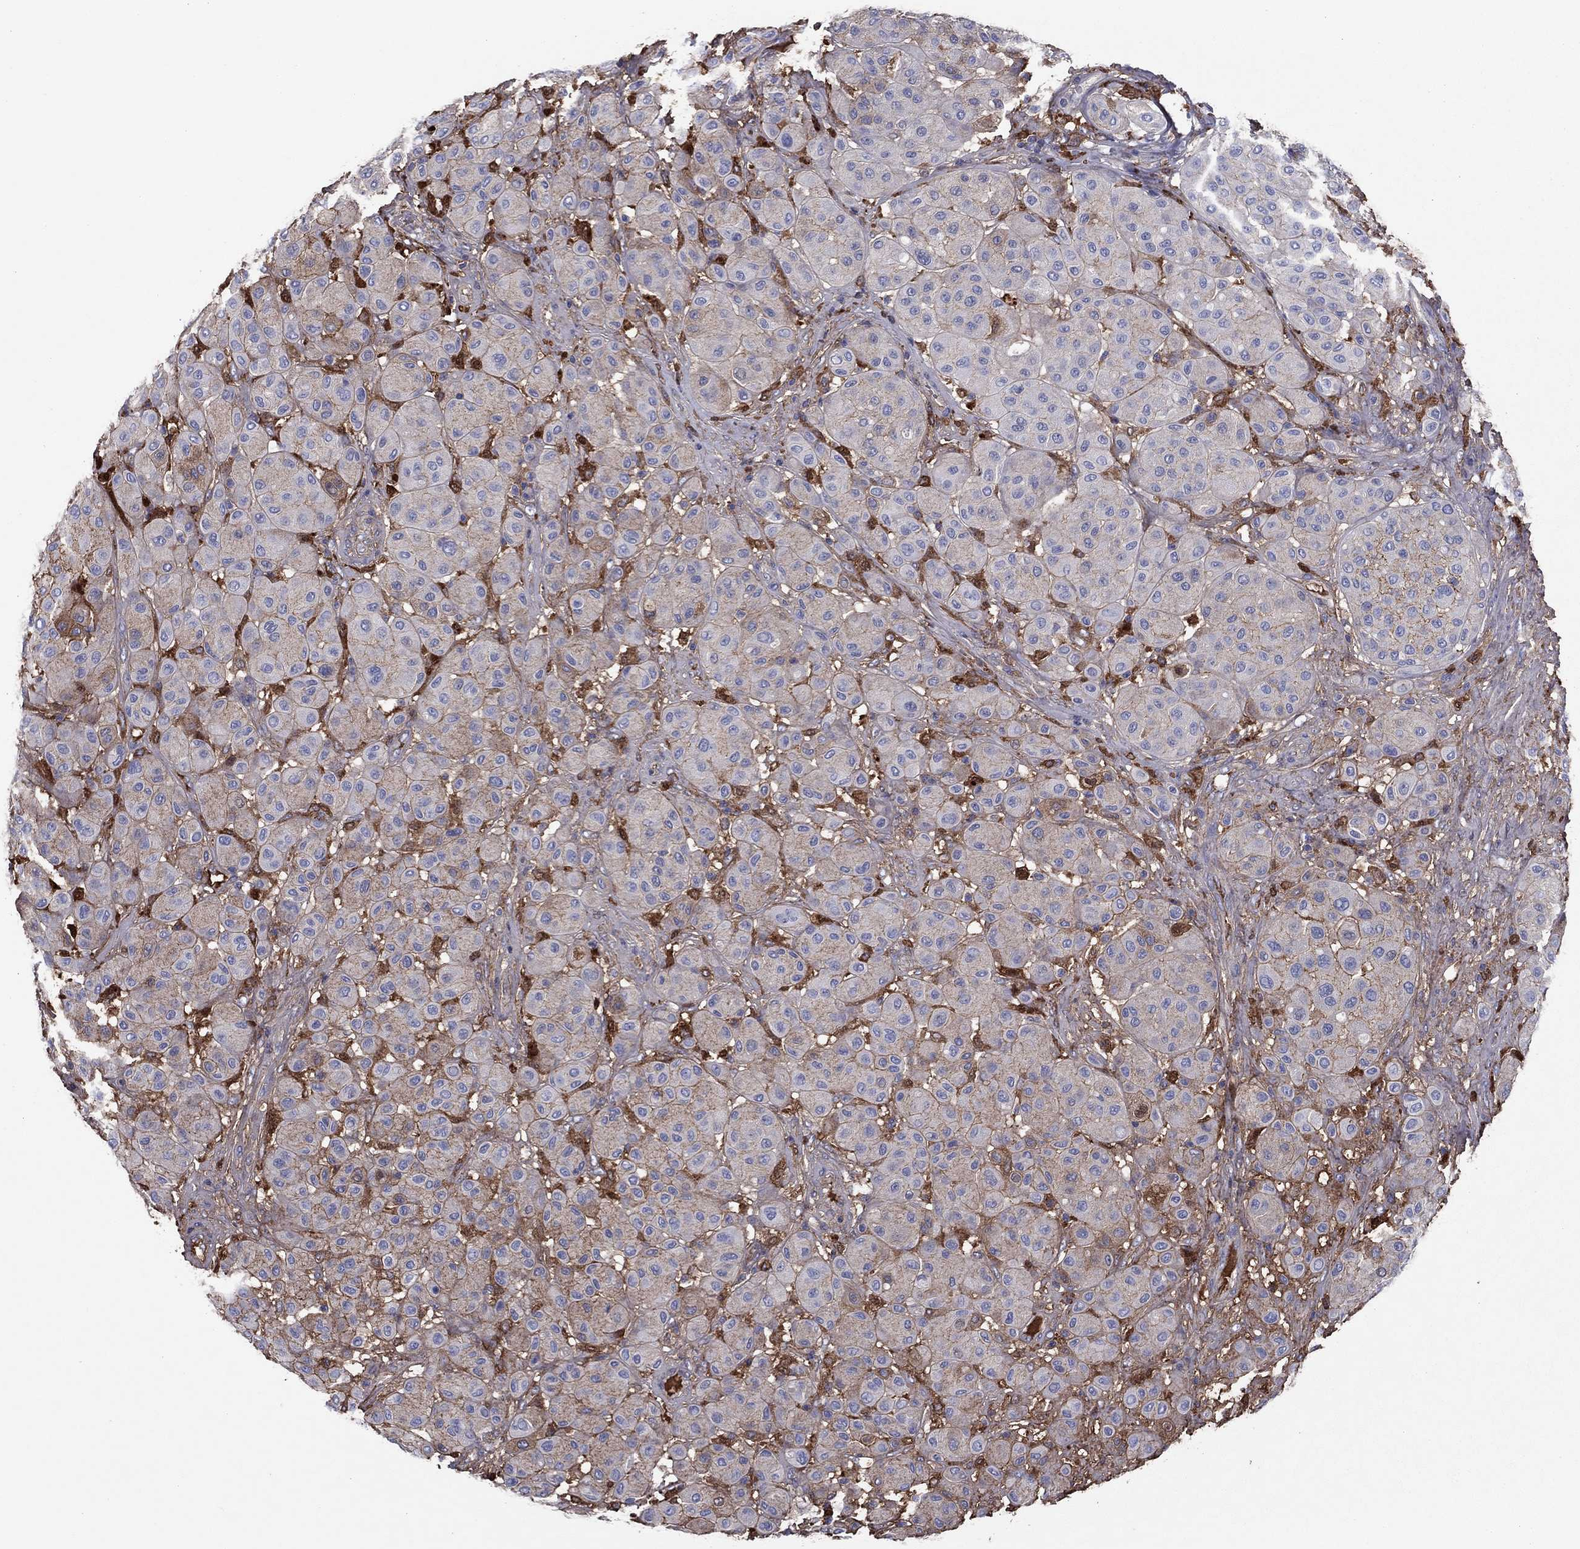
{"staining": {"intensity": "moderate", "quantity": "25%-75%", "location": "cytoplasmic/membranous"}, "tissue": "melanoma", "cell_type": "Tumor cells", "image_type": "cancer", "snomed": [{"axis": "morphology", "description": "Malignant melanoma, Metastatic site"}, {"axis": "topography", "description": "Smooth muscle"}], "caption": "About 25%-75% of tumor cells in human melanoma demonstrate moderate cytoplasmic/membranous protein expression as visualized by brown immunohistochemical staining.", "gene": "HPX", "patient": {"sex": "male", "age": 41}}